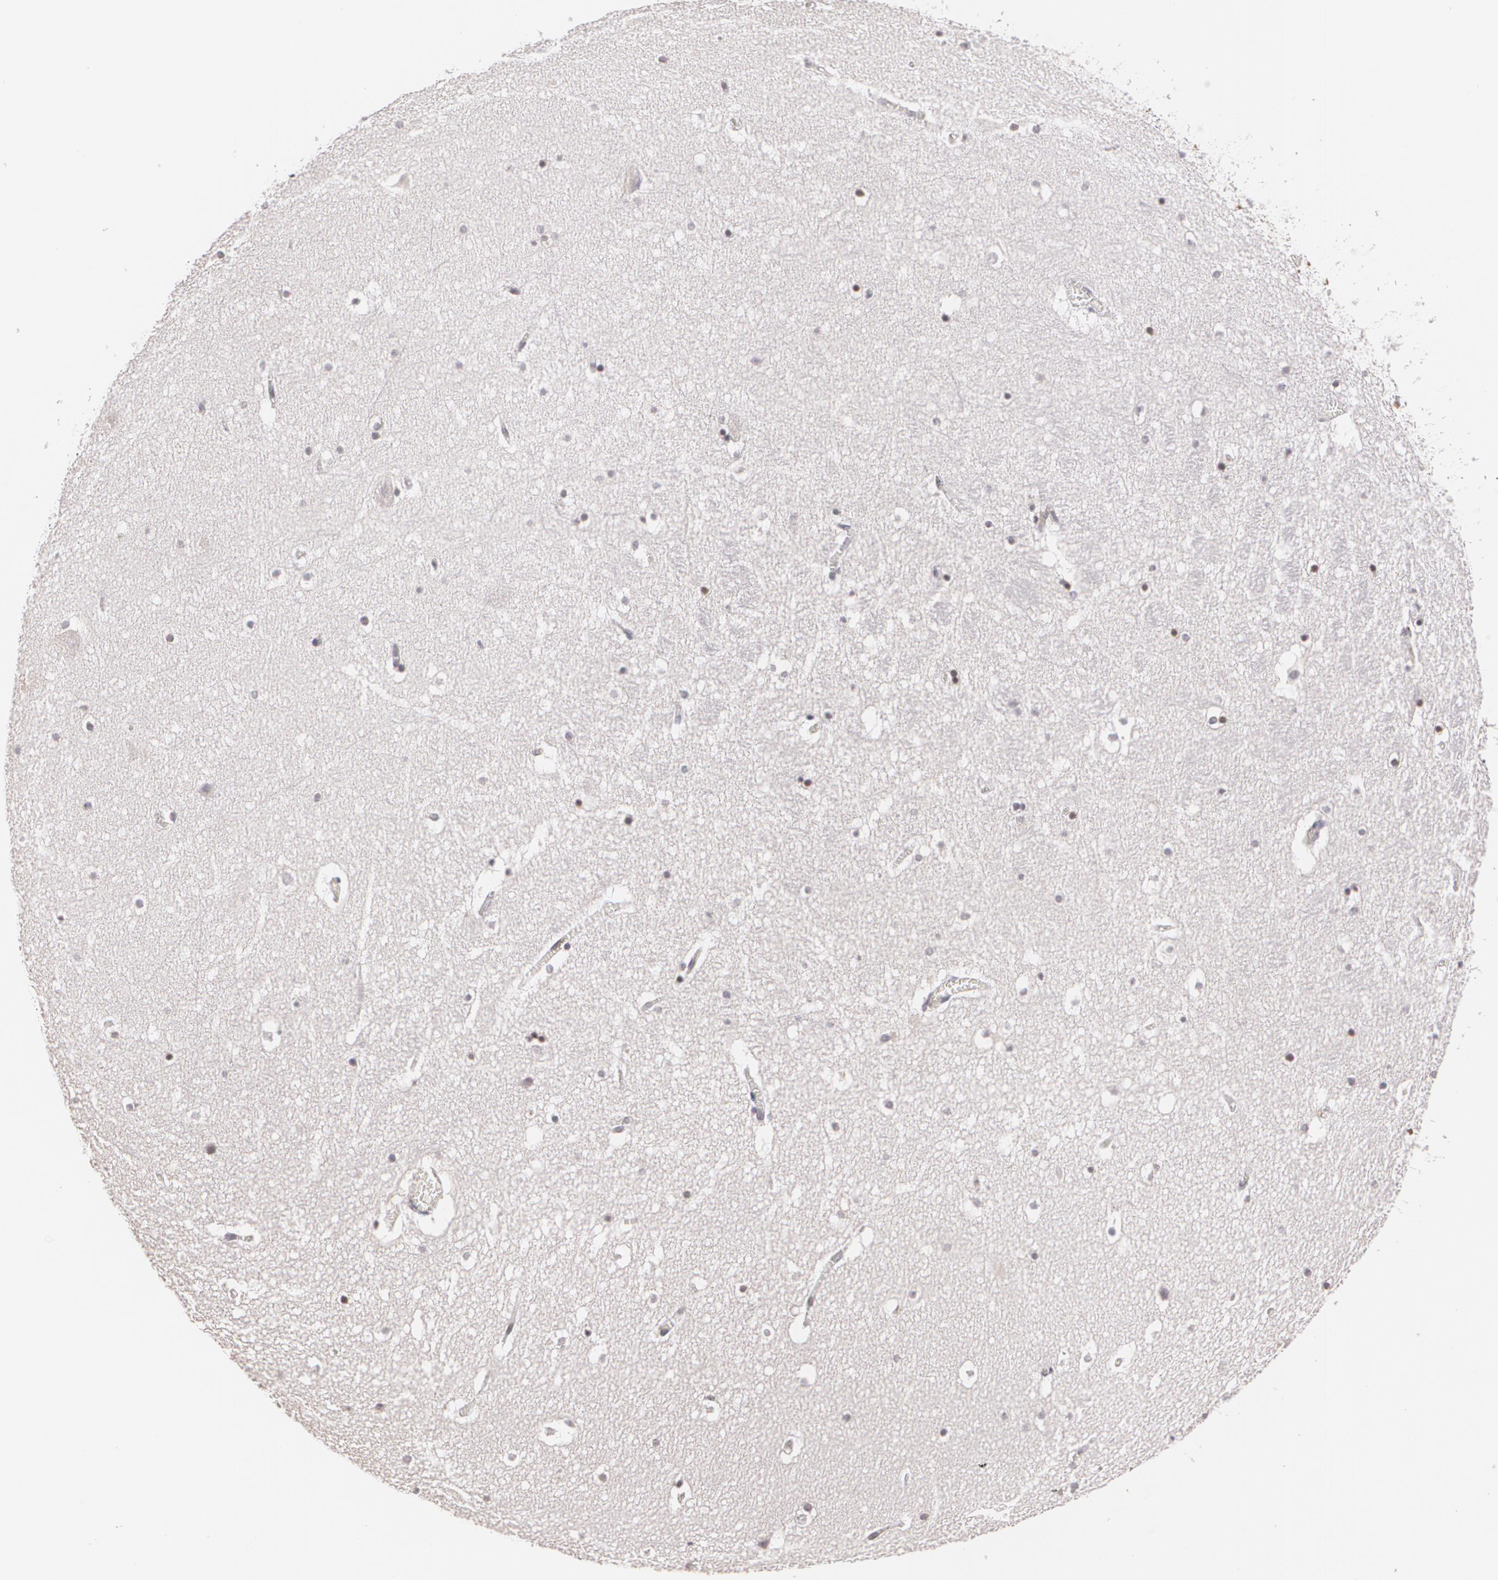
{"staining": {"intensity": "weak", "quantity": "25%-75%", "location": "nuclear"}, "tissue": "hippocampus", "cell_type": "Glial cells", "image_type": "normal", "snomed": [{"axis": "morphology", "description": "Normal tissue, NOS"}, {"axis": "topography", "description": "Hippocampus"}], "caption": "Human hippocampus stained with a brown dye exhibits weak nuclear positive expression in about 25%-75% of glial cells.", "gene": "THRB", "patient": {"sex": "male", "age": 45}}